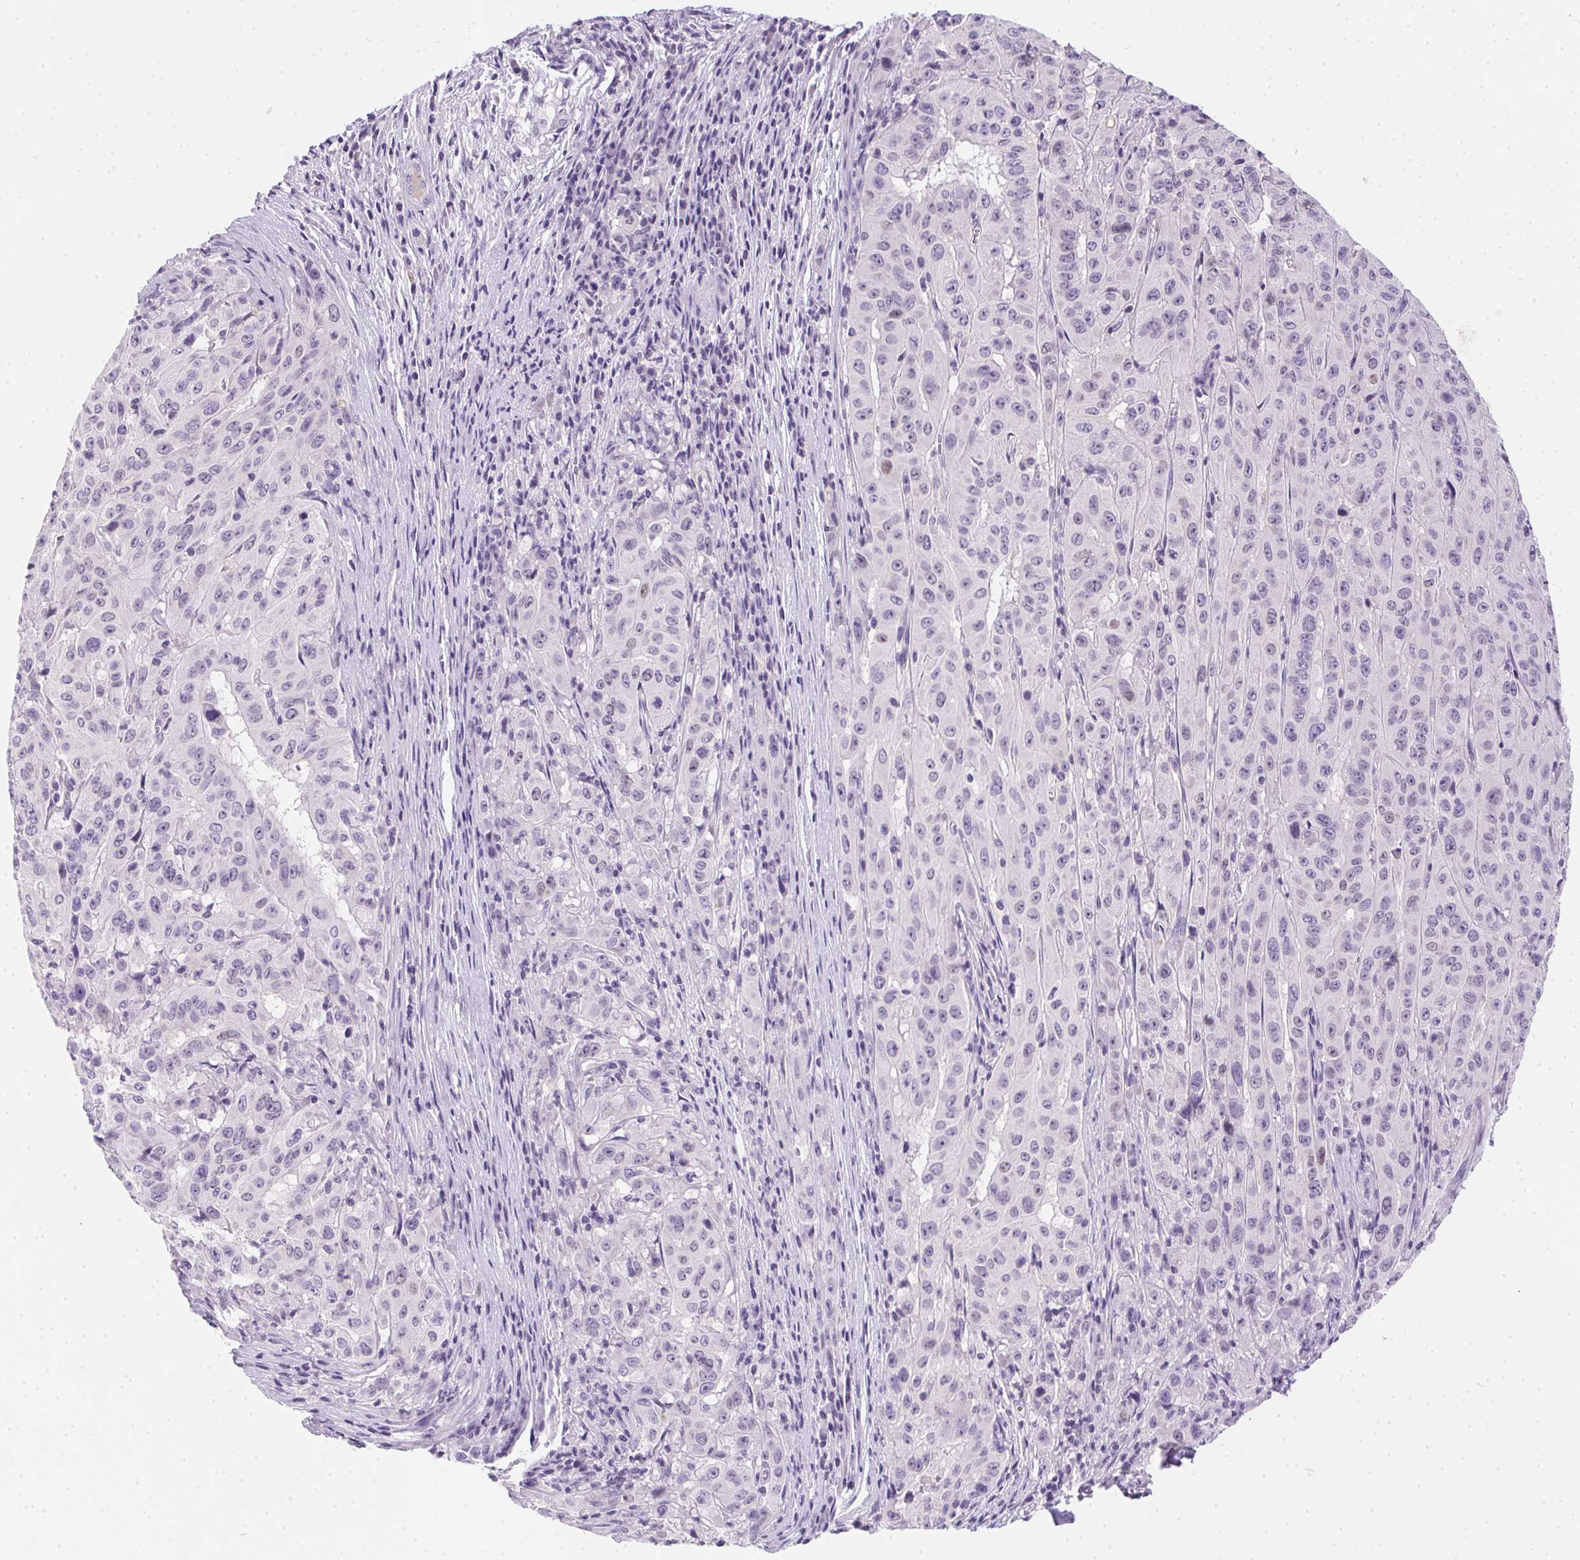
{"staining": {"intensity": "negative", "quantity": "none", "location": "none"}, "tissue": "pancreatic cancer", "cell_type": "Tumor cells", "image_type": "cancer", "snomed": [{"axis": "morphology", "description": "Adenocarcinoma, NOS"}, {"axis": "topography", "description": "Pancreas"}], "caption": "DAB immunohistochemical staining of human pancreatic cancer (adenocarcinoma) shows no significant expression in tumor cells.", "gene": "SSTR4", "patient": {"sex": "male", "age": 63}}